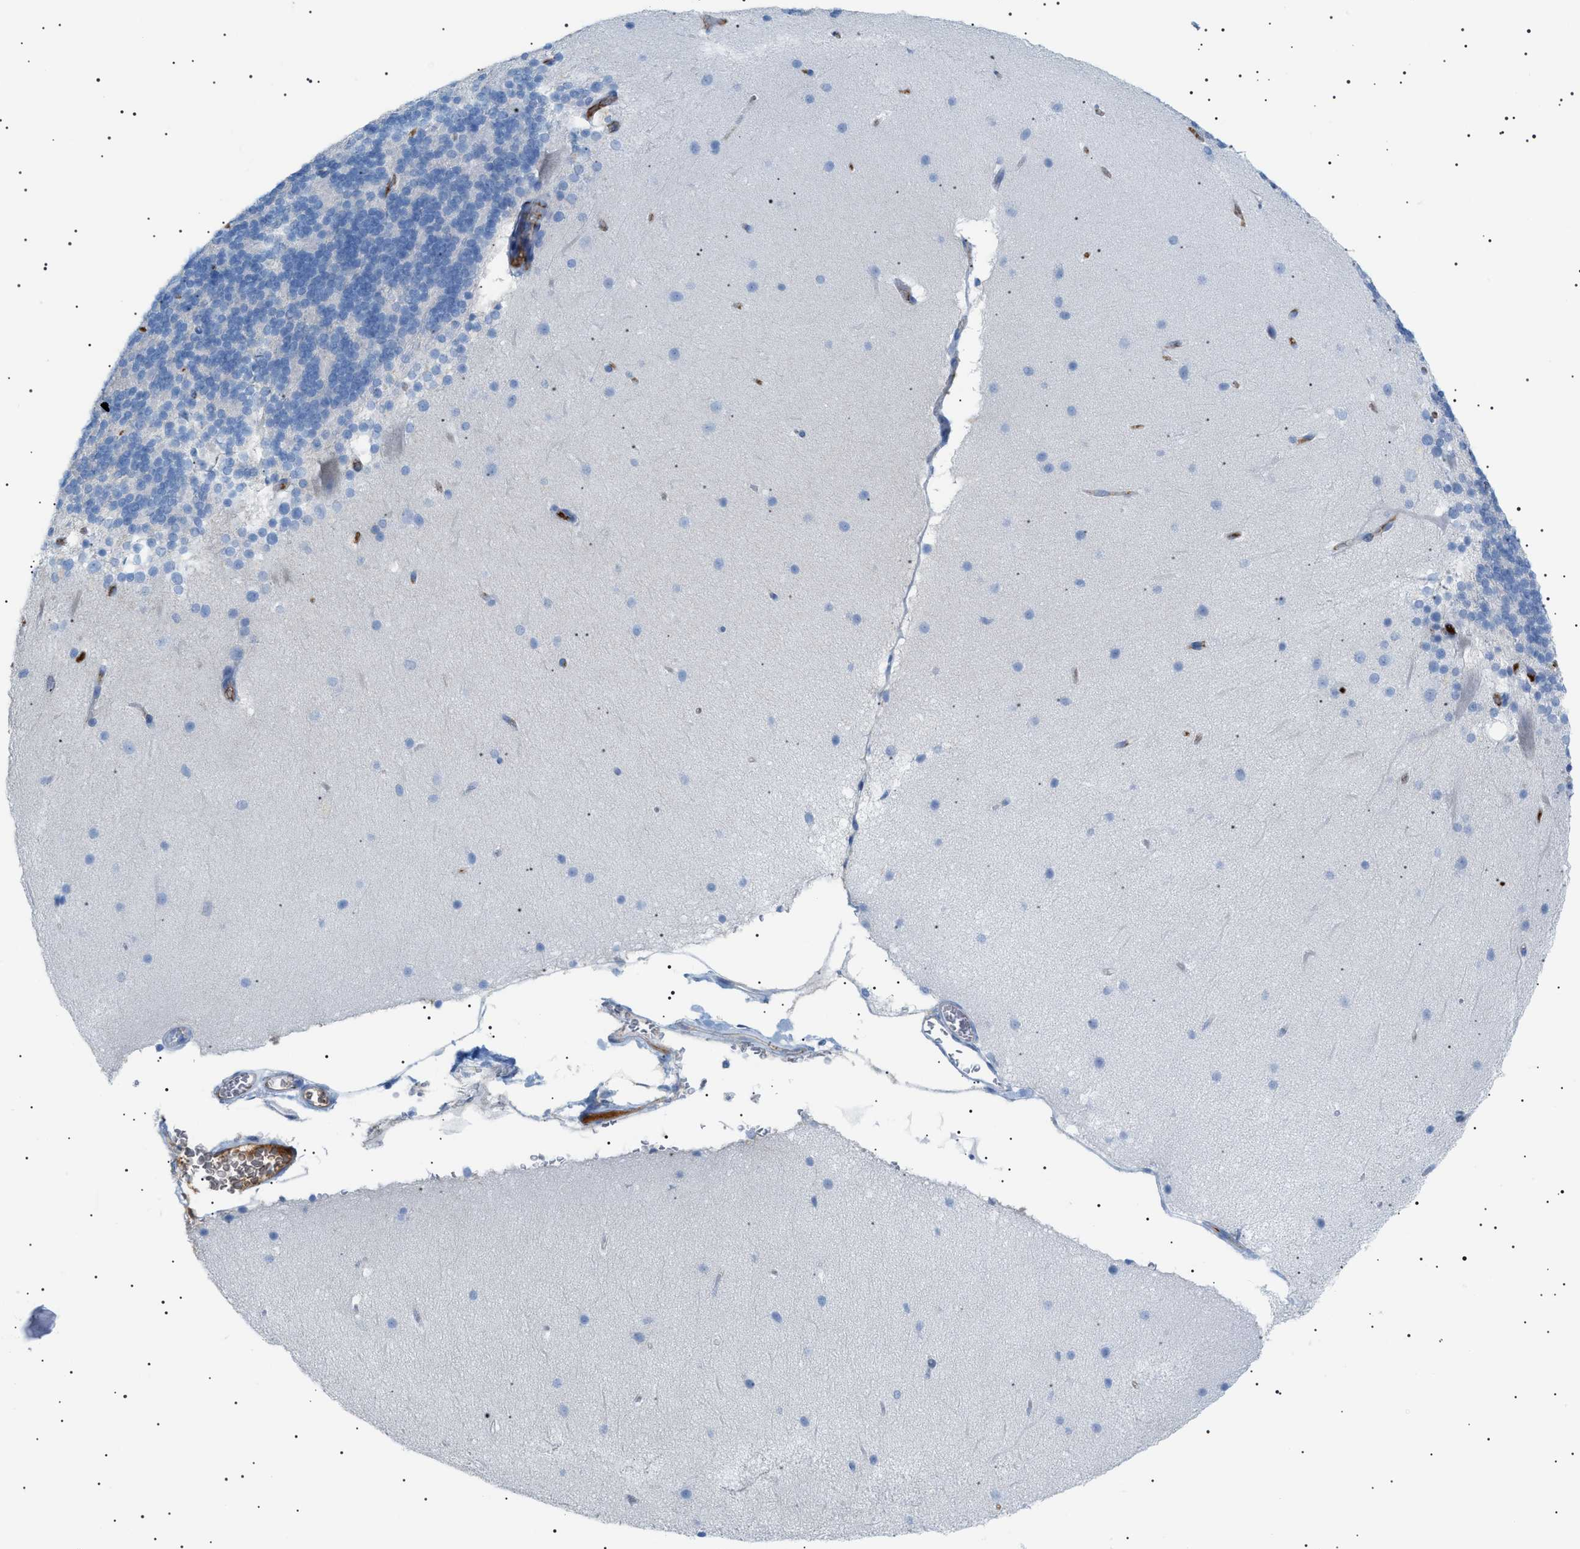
{"staining": {"intensity": "negative", "quantity": "none", "location": "none"}, "tissue": "cerebellum", "cell_type": "Cells in granular layer", "image_type": "normal", "snomed": [{"axis": "morphology", "description": "Normal tissue, NOS"}, {"axis": "topography", "description": "Cerebellum"}], "caption": "The immunohistochemistry histopathology image has no significant expression in cells in granular layer of cerebellum. Nuclei are stained in blue.", "gene": "LPA", "patient": {"sex": "female", "age": 19}}